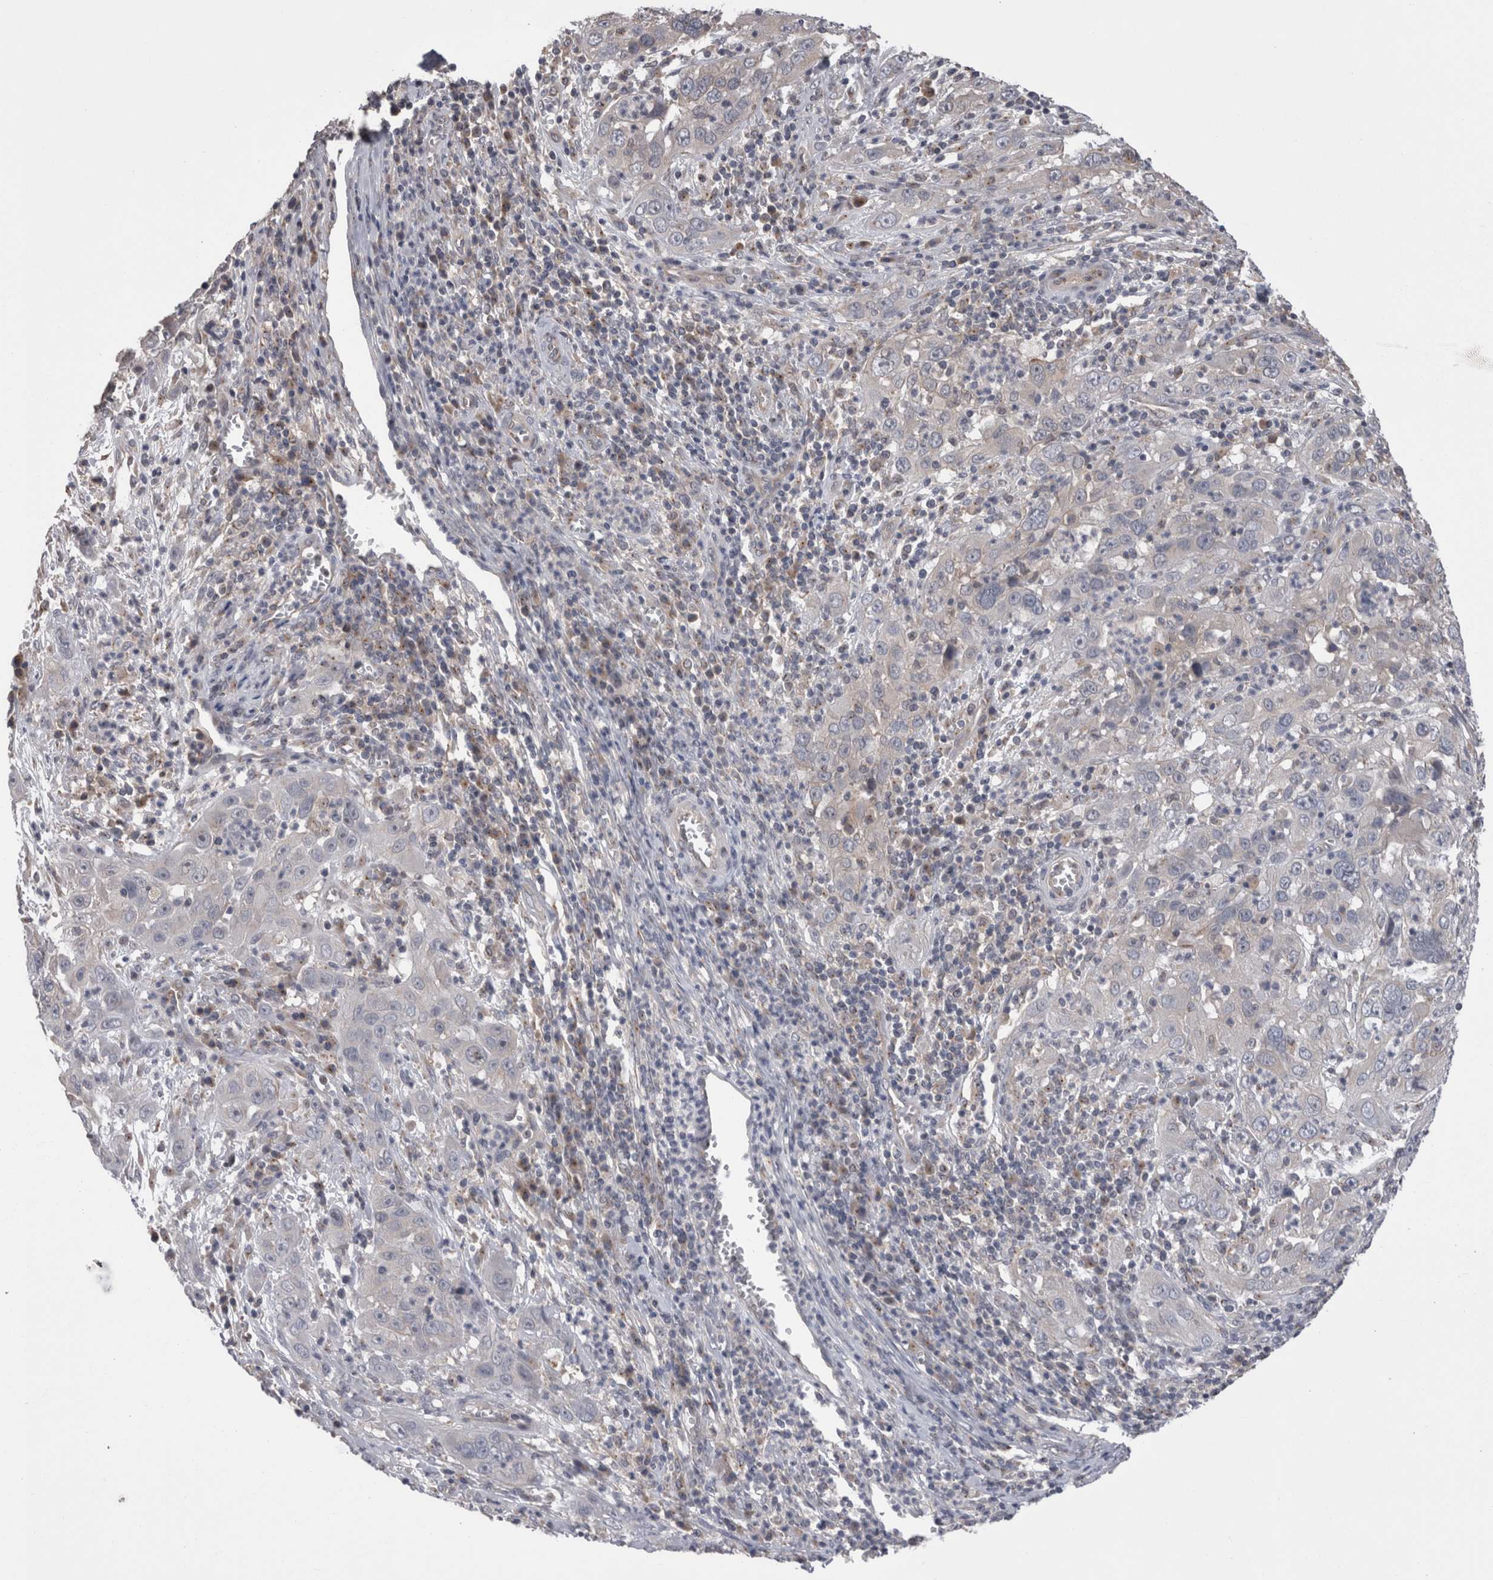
{"staining": {"intensity": "negative", "quantity": "none", "location": "none"}, "tissue": "cervical cancer", "cell_type": "Tumor cells", "image_type": "cancer", "snomed": [{"axis": "morphology", "description": "Squamous cell carcinoma, NOS"}, {"axis": "topography", "description": "Cervix"}], "caption": "The micrograph displays no significant positivity in tumor cells of squamous cell carcinoma (cervical).", "gene": "DCTN6", "patient": {"sex": "female", "age": 32}}